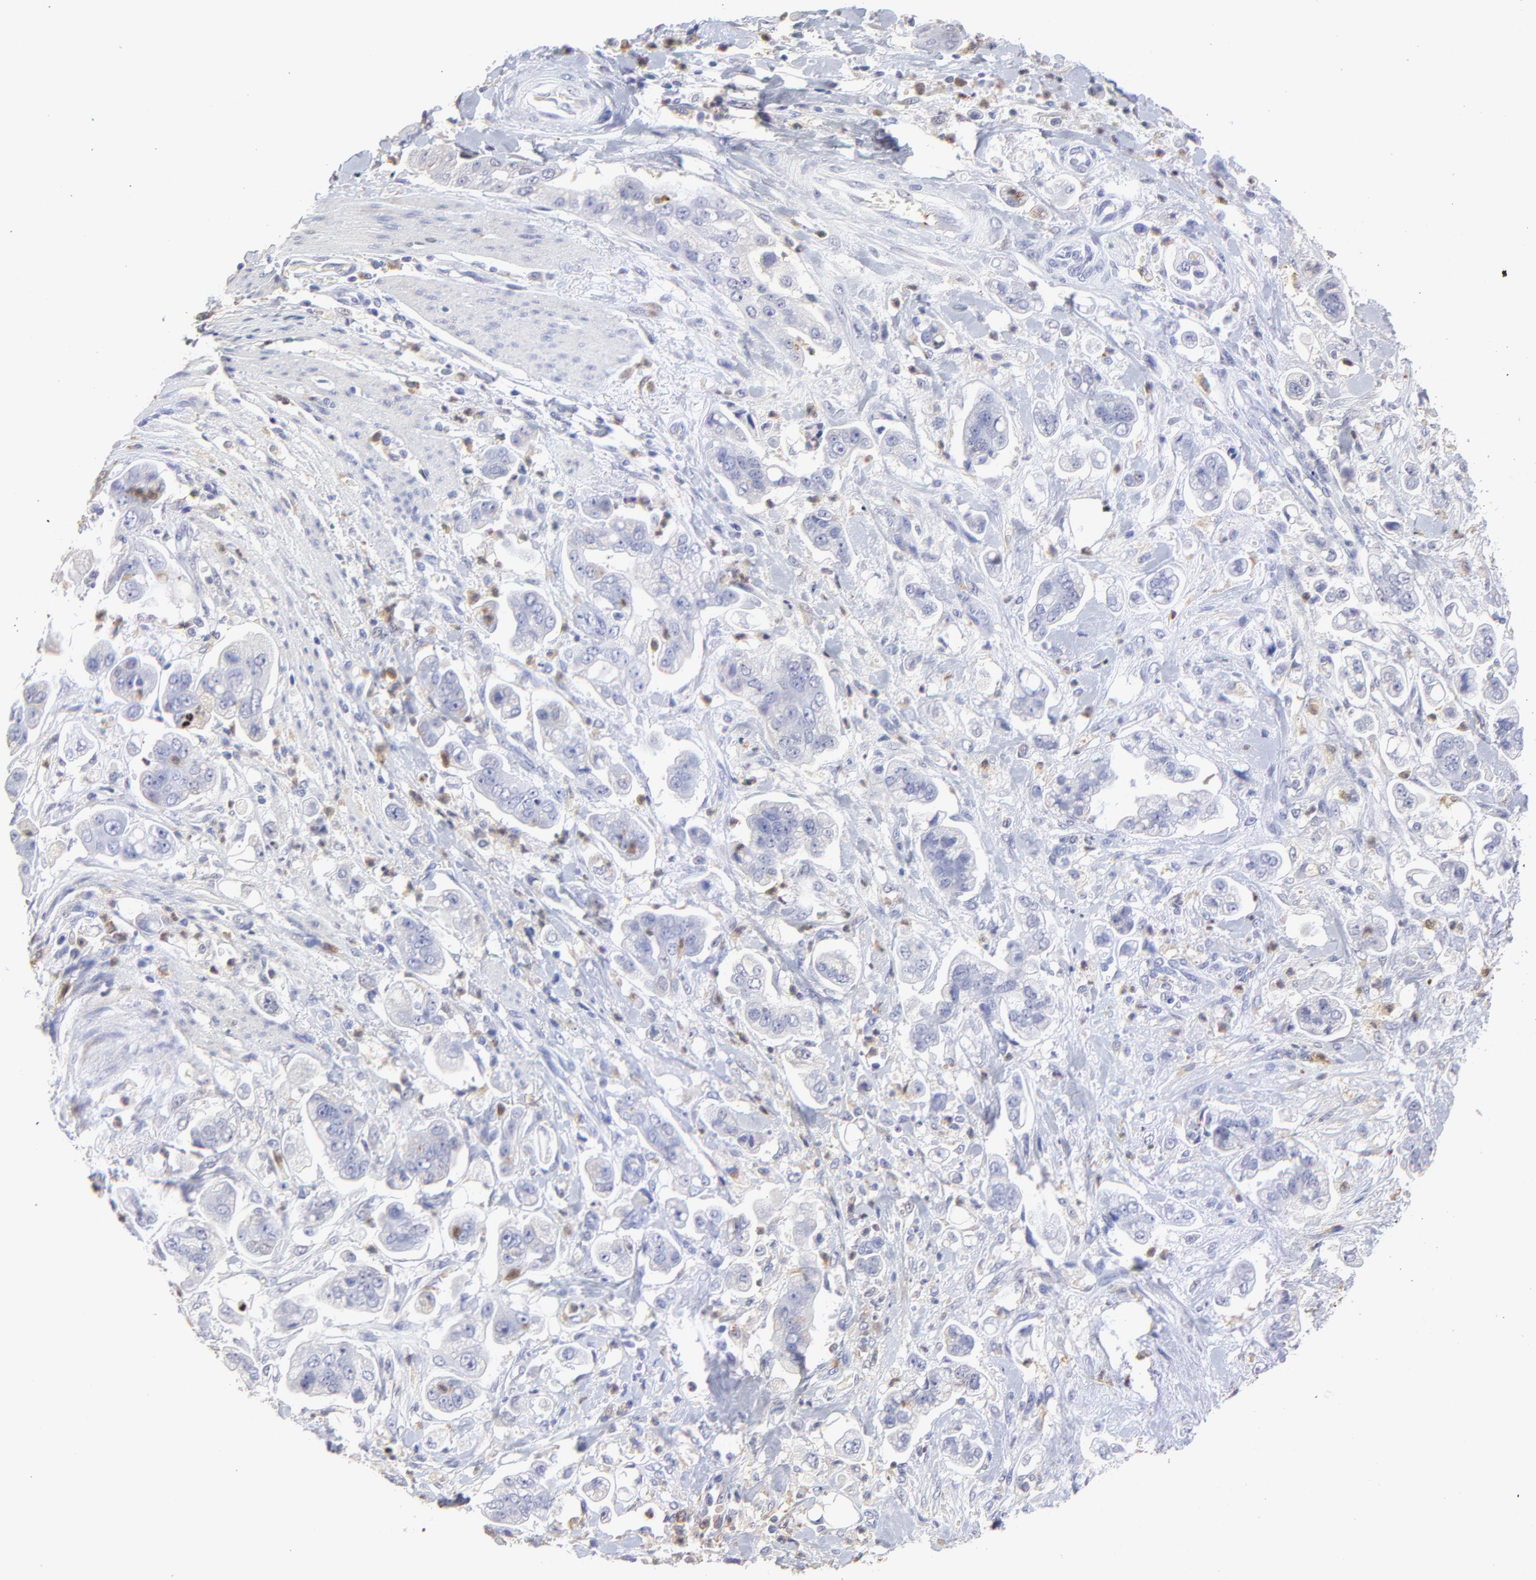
{"staining": {"intensity": "negative", "quantity": "none", "location": "none"}, "tissue": "stomach cancer", "cell_type": "Tumor cells", "image_type": "cancer", "snomed": [{"axis": "morphology", "description": "Adenocarcinoma, NOS"}, {"axis": "topography", "description": "Stomach"}], "caption": "Tumor cells show no significant expression in adenocarcinoma (stomach).", "gene": "SMARCA1", "patient": {"sex": "male", "age": 62}}